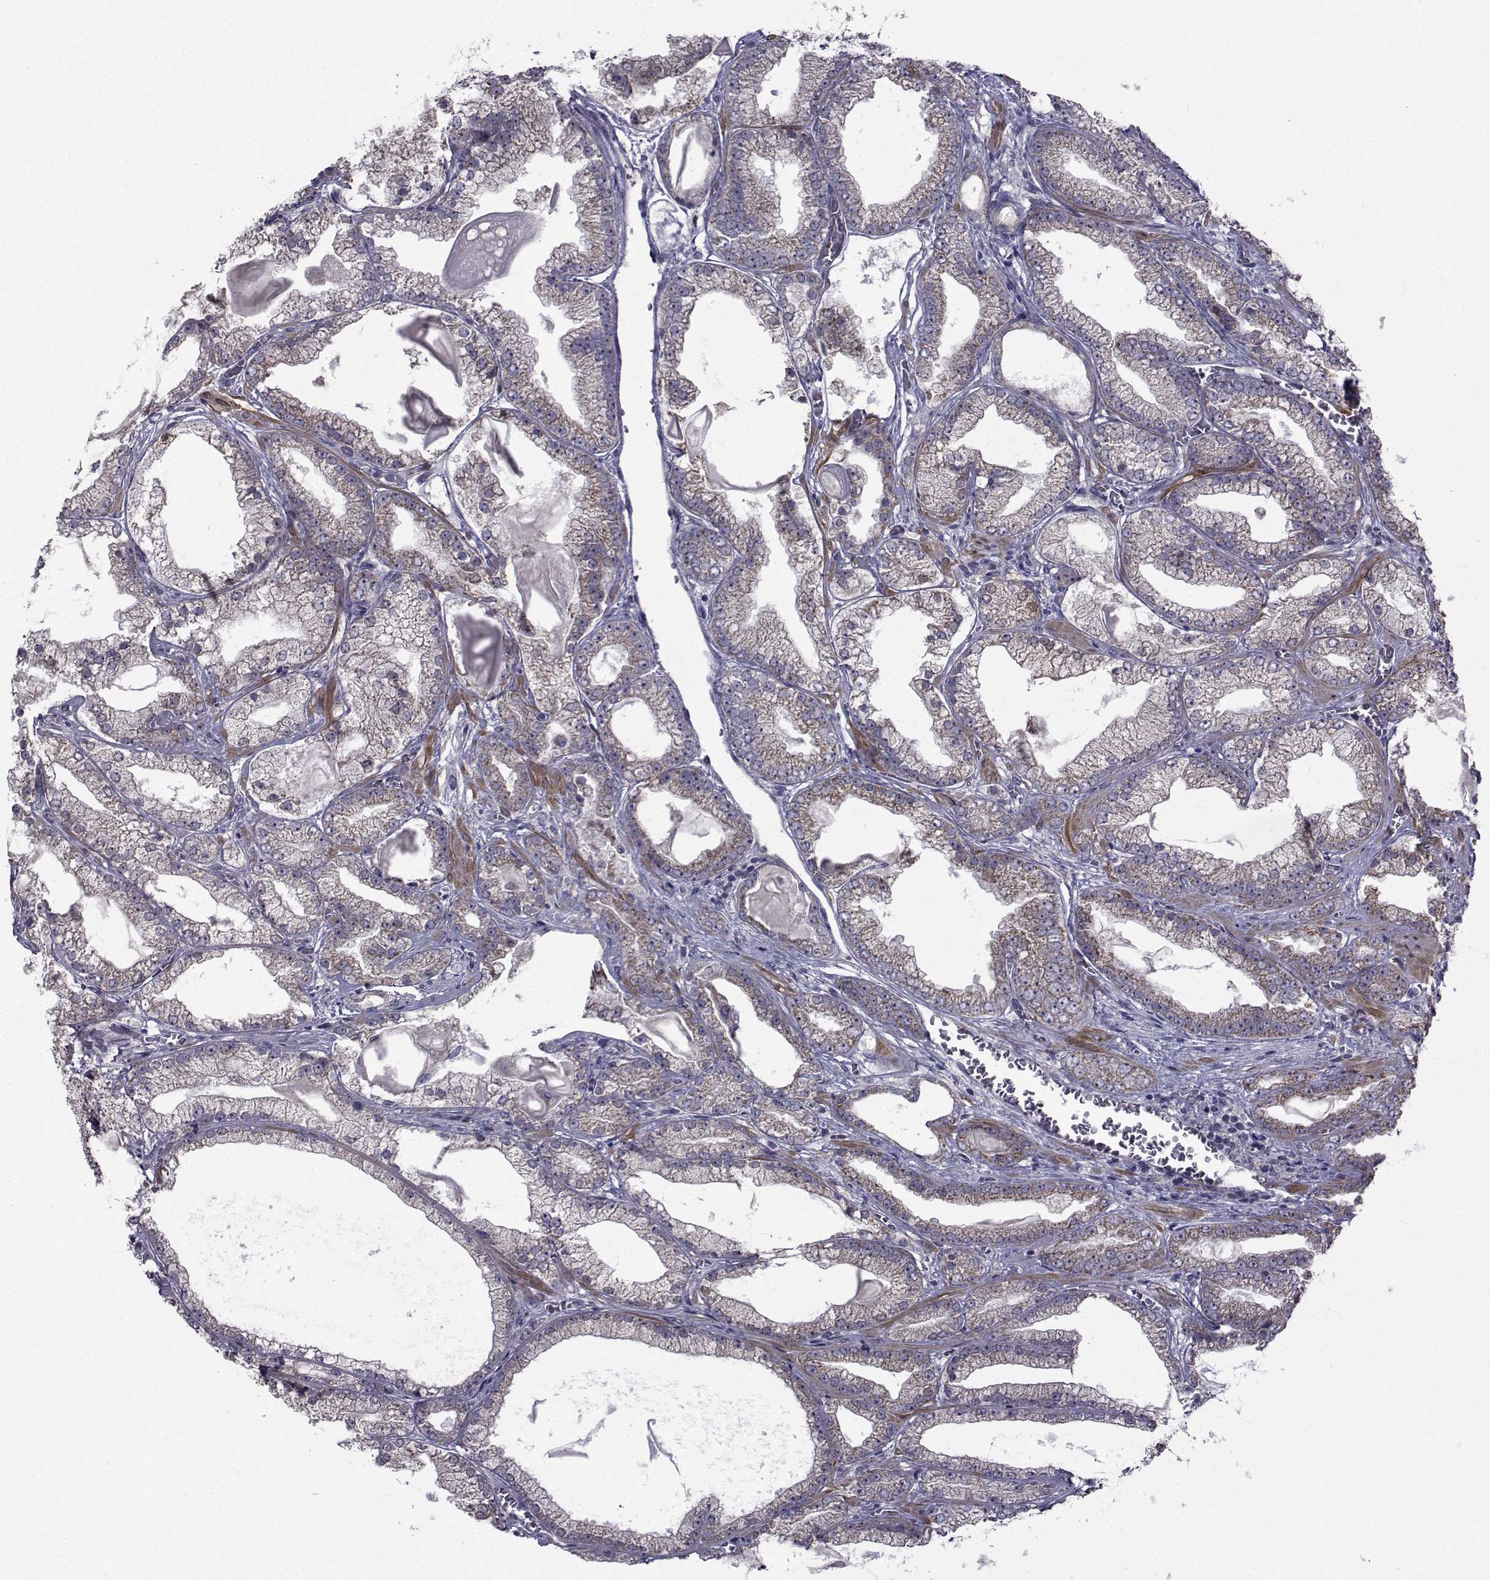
{"staining": {"intensity": "weak", "quantity": "25%-75%", "location": "cytoplasmic/membranous"}, "tissue": "prostate cancer", "cell_type": "Tumor cells", "image_type": "cancer", "snomed": [{"axis": "morphology", "description": "Adenocarcinoma, Low grade"}, {"axis": "topography", "description": "Prostate"}], "caption": "Prostate low-grade adenocarcinoma tissue exhibits weak cytoplasmic/membranous positivity in approximately 25%-75% of tumor cells", "gene": "CFAP74", "patient": {"sex": "male", "age": 57}}